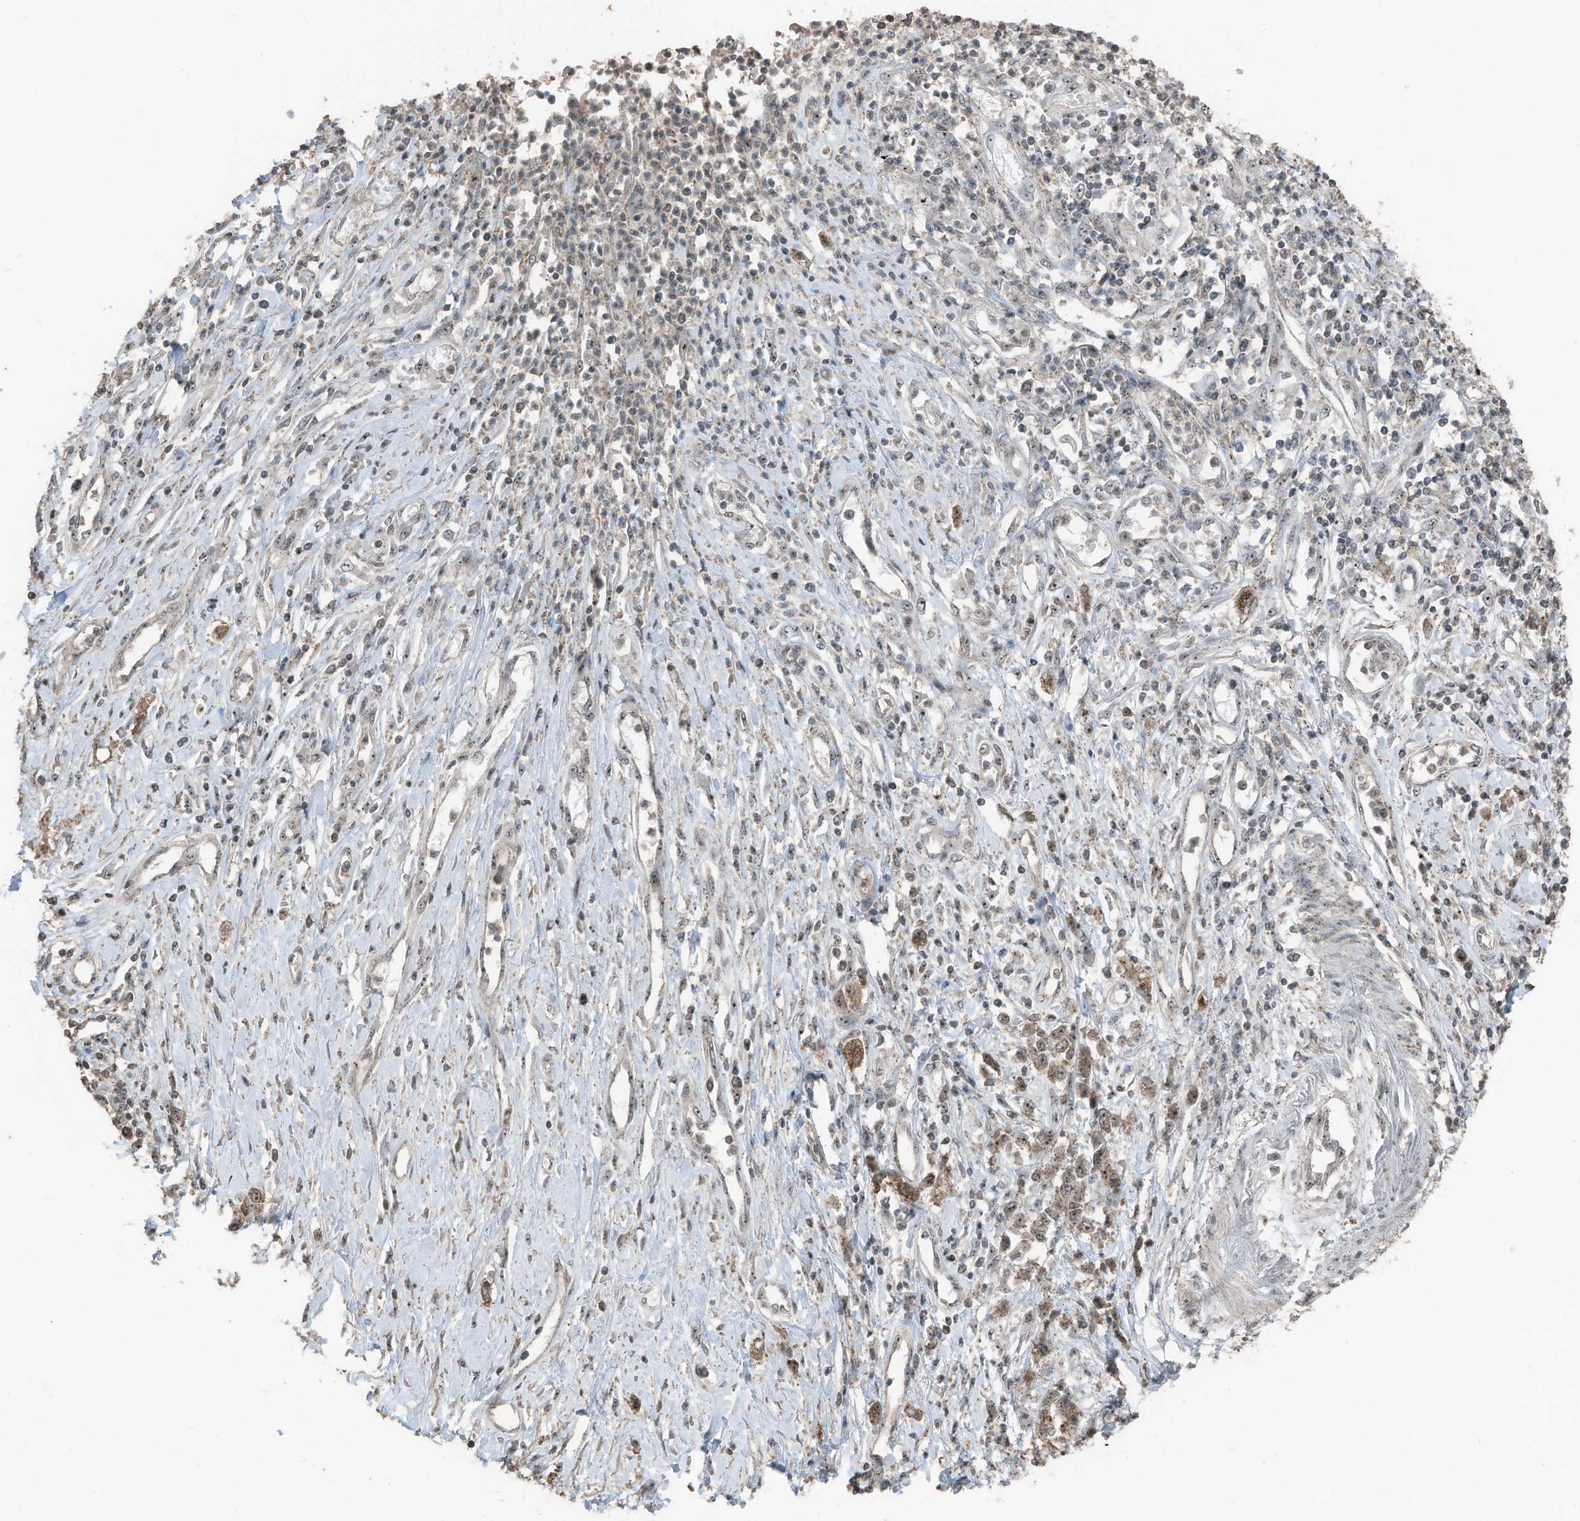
{"staining": {"intensity": "moderate", "quantity": ">75%", "location": "cytoplasmic/membranous,nuclear"}, "tissue": "stomach cancer", "cell_type": "Tumor cells", "image_type": "cancer", "snomed": [{"axis": "morphology", "description": "Adenocarcinoma, NOS"}, {"axis": "topography", "description": "Stomach"}], "caption": "A photomicrograph of human adenocarcinoma (stomach) stained for a protein displays moderate cytoplasmic/membranous and nuclear brown staining in tumor cells. The protein is stained brown, and the nuclei are stained in blue (DAB (3,3'-diaminobenzidine) IHC with brightfield microscopy, high magnification).", "gene": "UTP3", "patient": {"sex": "female", "age": 76}}